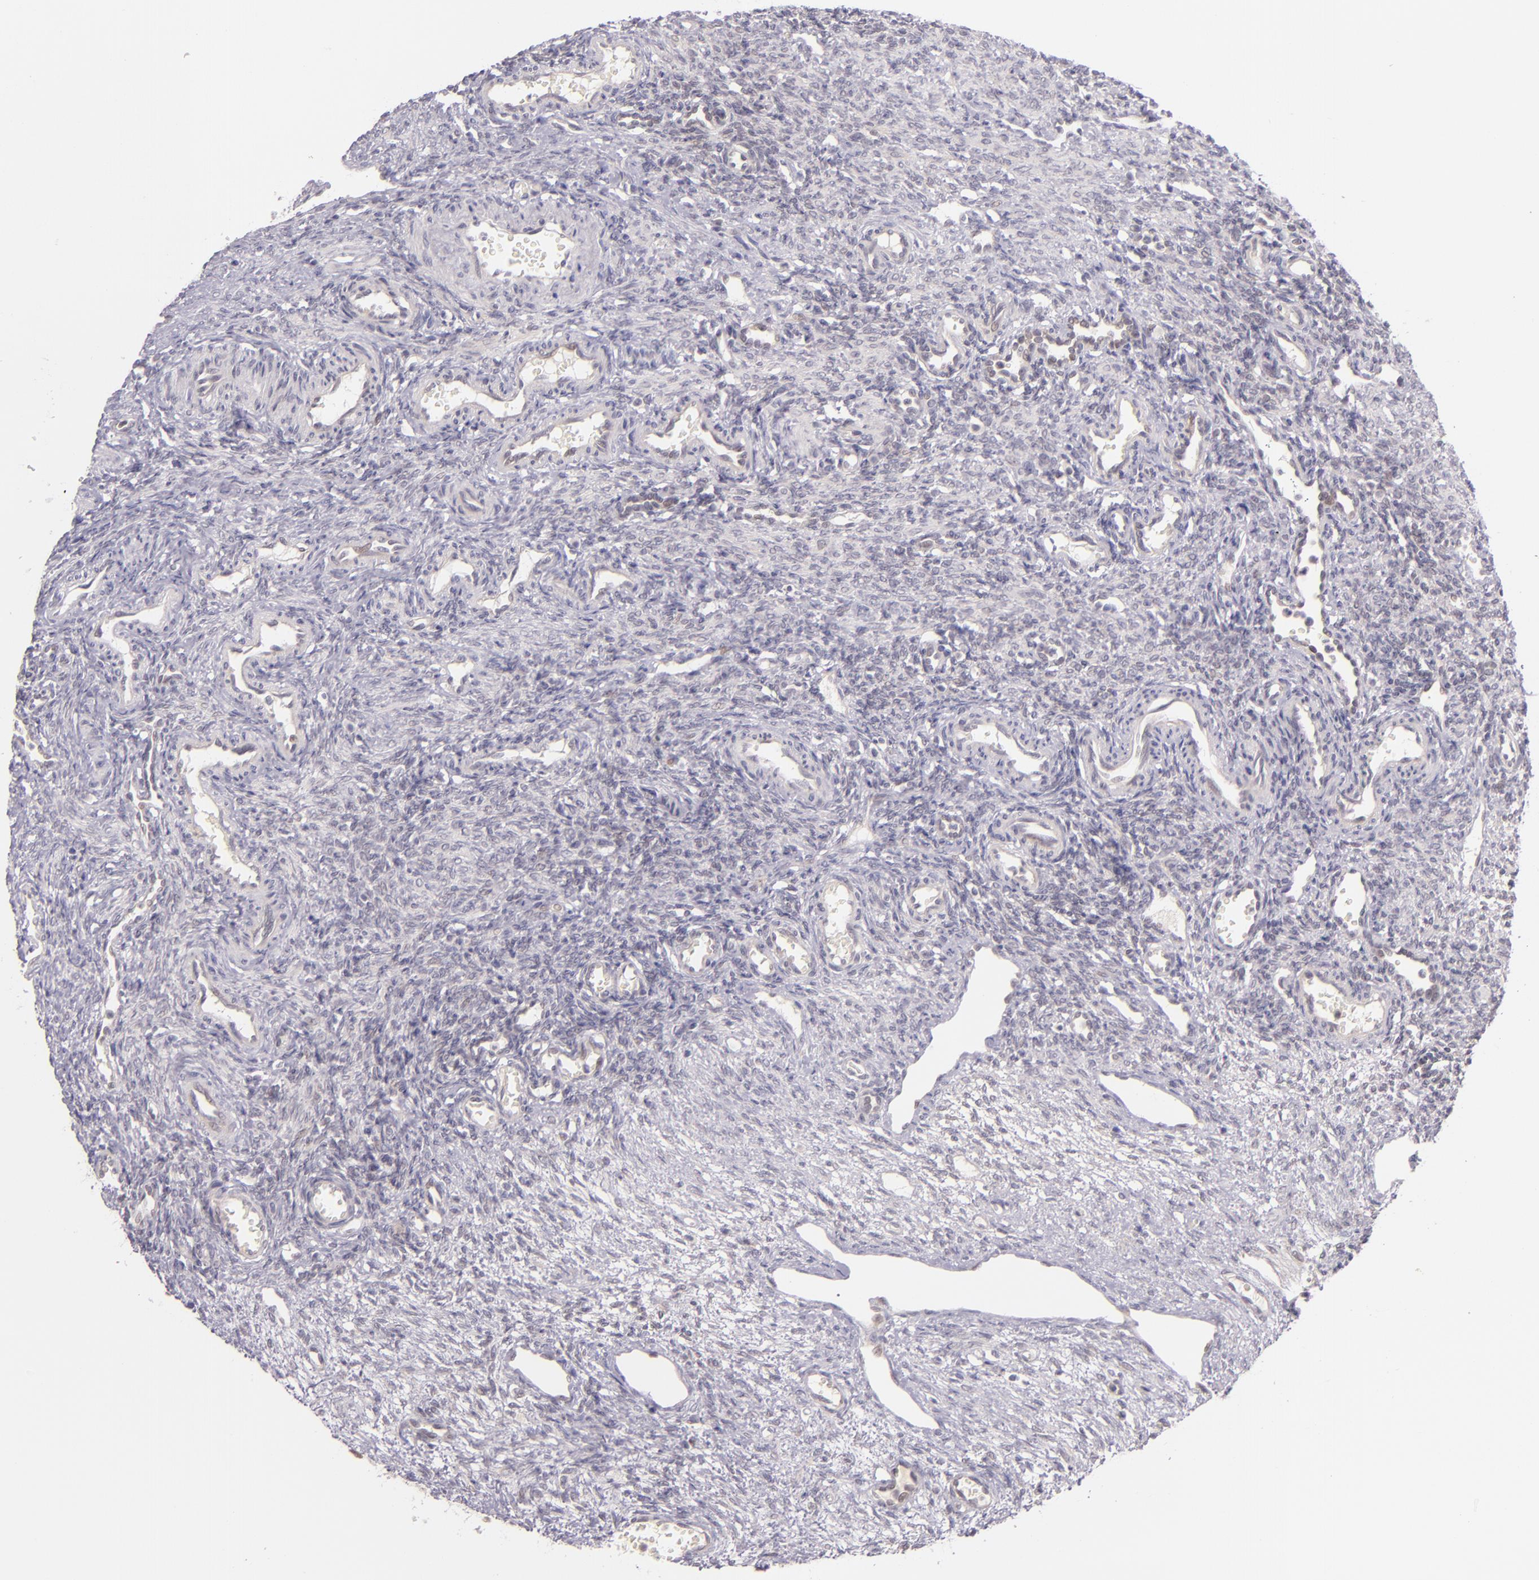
{"staining": {"intensity": "negative", "quantity": "none", "location": "none"}, "tissue": "ovary", "cell_type": "Follicle cells", "image_type": "normal", "snomed": [{"axis": "morphology", "description": "Normal tissue, NOS"}, {"axis": "topography", "description": "Ovary"}], "caption": "Follicle cells show no significant staining in normal ovary.", "gene": "CSE1L", "patient": {"sex": "female", "age": 33}}